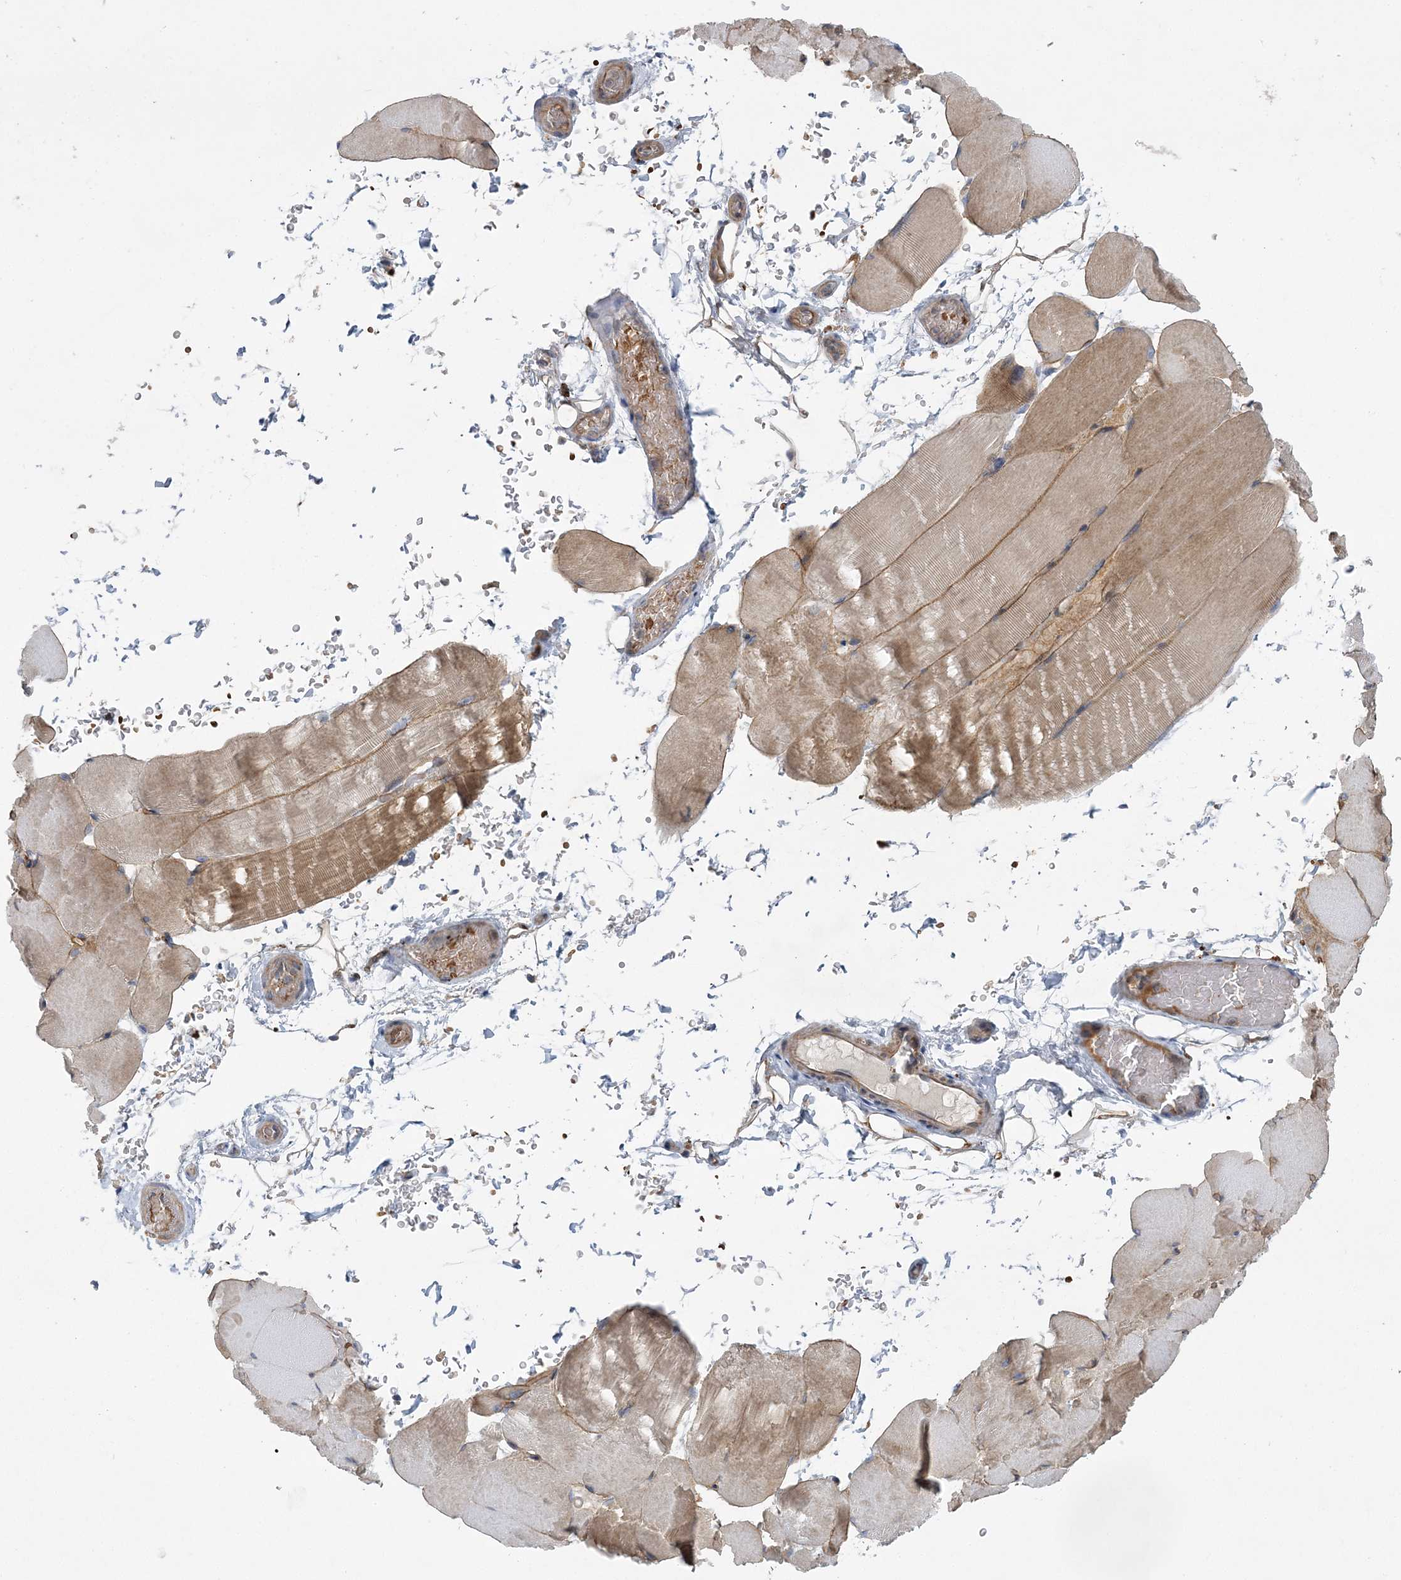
{"staining": {"intensity": "weak", "quantity": "25%-75%", "location": "cytoplasmic/membranous"}, "tissue": "skeletal muscle", "cell_type": "Myocytes", "image_type": "normal", "snomed": [{"axis": "morphology", "description": "Normal tissue, NOS"}, {"axis": "topography", "description": "Skeletal muscle"}, {"axis": "topography", "description": "Parathyroid gland"}], "caption": "Weak cytoplasmic/membranous staining is present in about 25%-75% of myocytes in benign skeletal muscle.", "gene": "CALN1", "patient": {"sex": "female", "age": 37}}